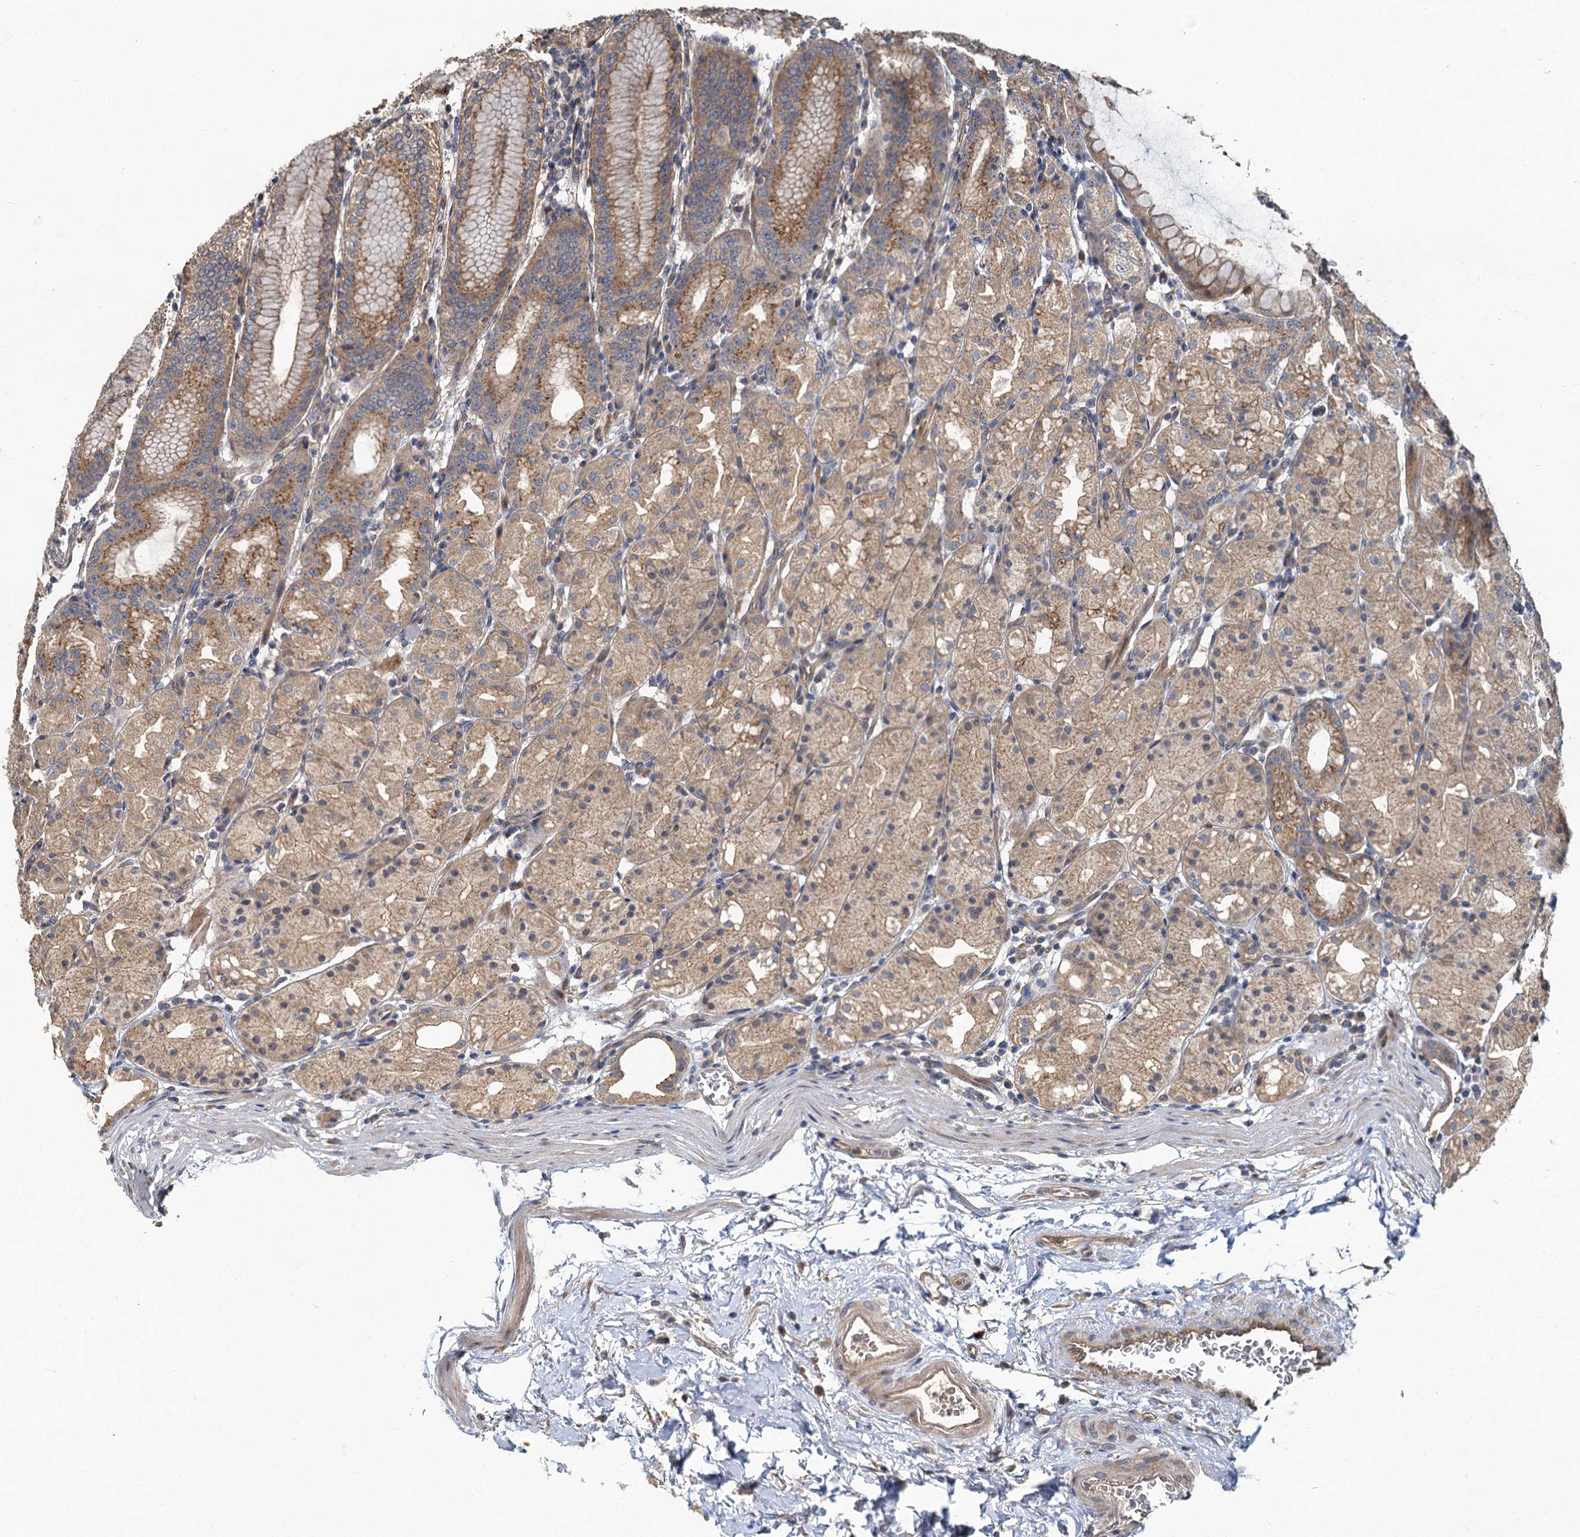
{"staining": {"intensity": "moderate", "quantity": ">75%", "location": "cytoplasmic/membranous"}, "tissue": "stomach", "cell_type": "Glandular cells", "image_type": "normal", "snomed": [{"axis": "morphology", "description": "Normal tissue, NOS"}, {"axis": "topography", "description": "Stomach, upper"}], "caption": "Immunohistochemistry micrograph of benign stomach stained for a protein (brown), which displays medium levels of moderate cytoplasmic/membranous positivity in approximately >75% of glandular cells.", "gene": "ZNF324", "patient": {"sex": "male", "age": 48}}